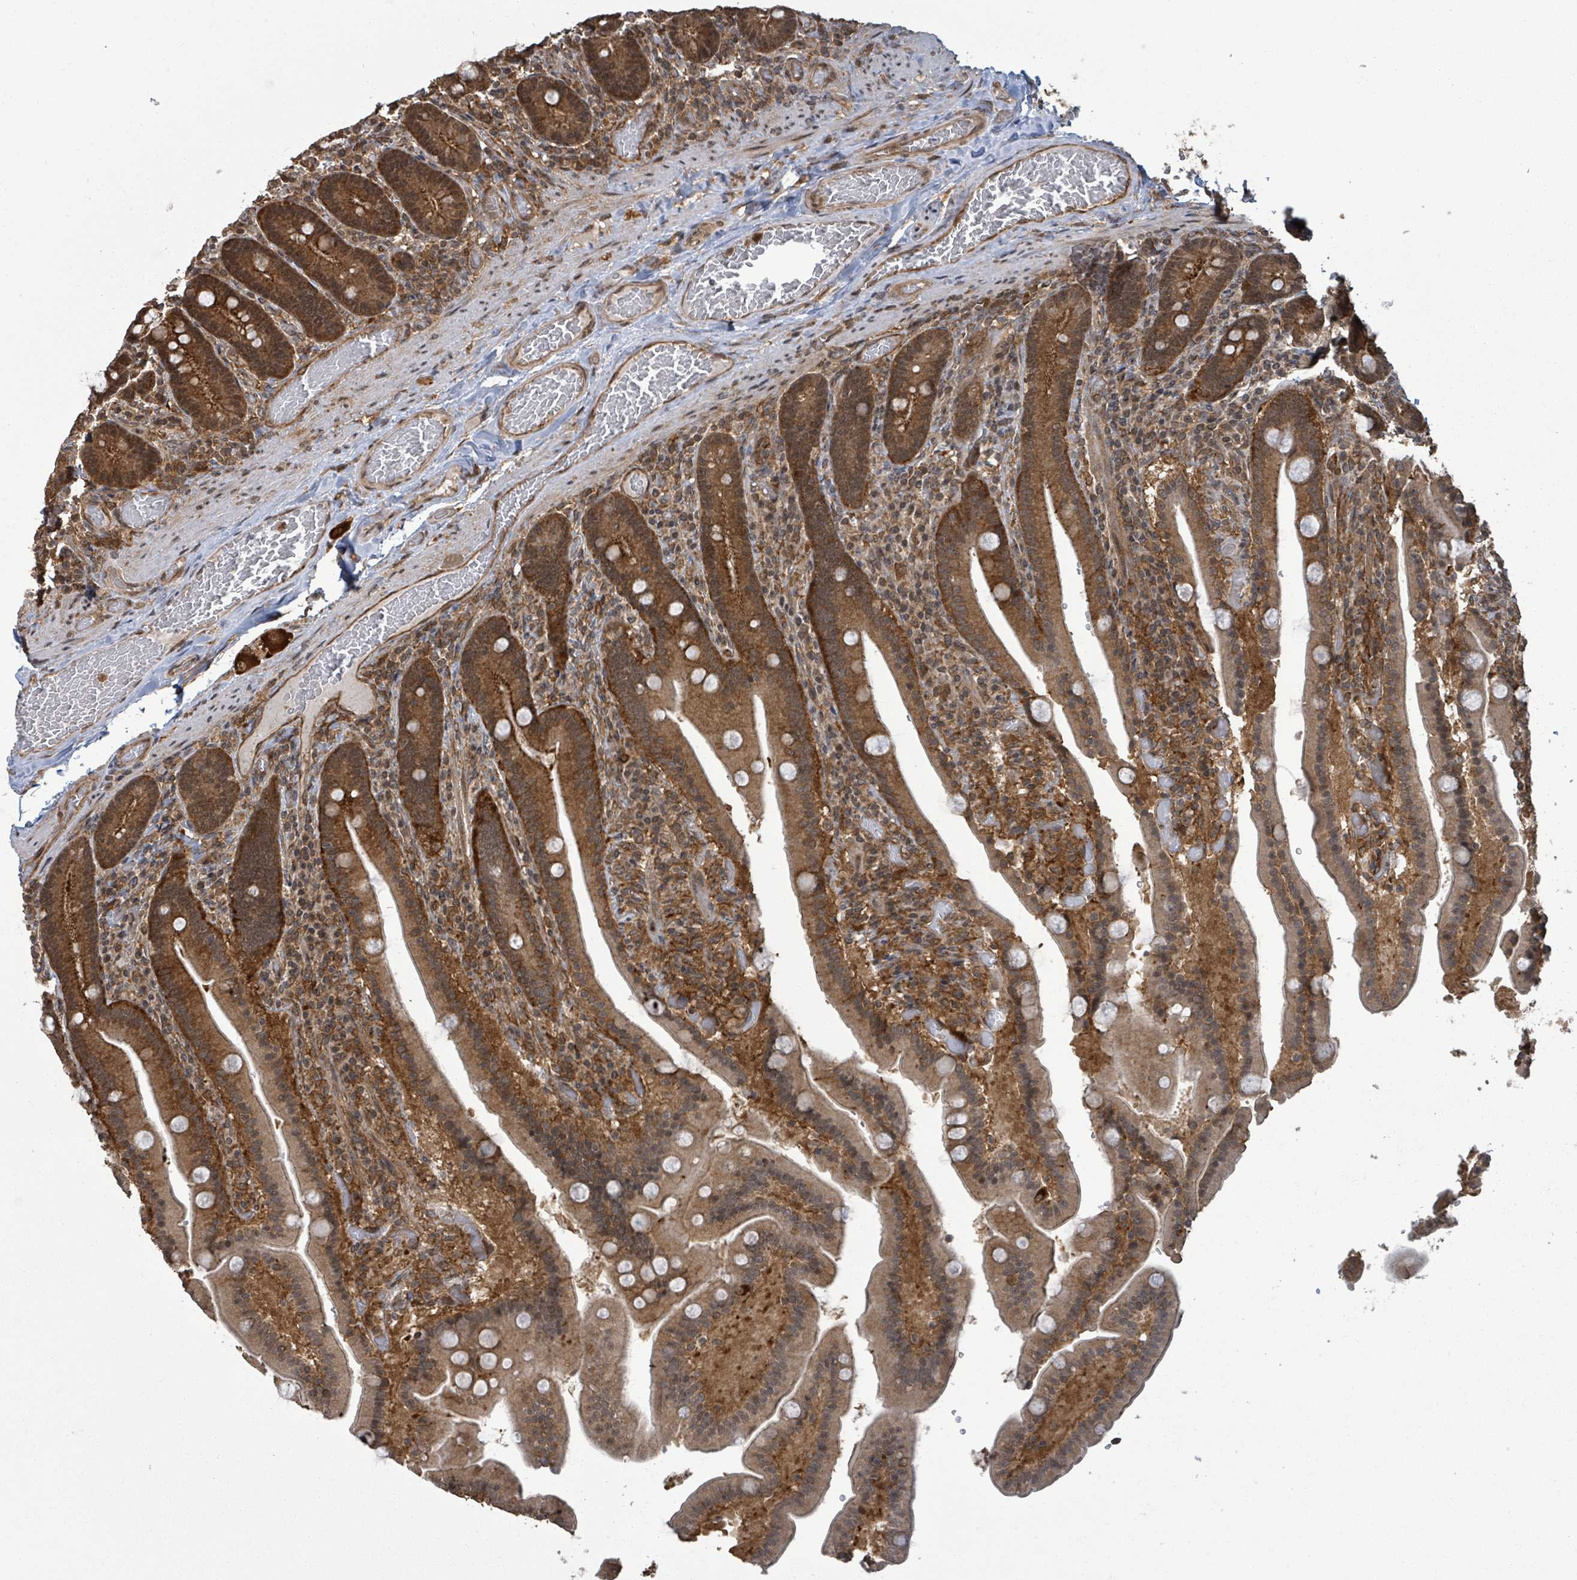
{"staining": {"intensity": "strong", "quantity": ">75%", "location": "cytoplasmic/membranous"}, "tissue": "duodenum", "cell_type": "Glandular cells", "image_type": "normal", "snomed": [{"axis": "morphology", "description": "Normal tissue, NOS"}, {"axis": "topography", "description": "Duodenum"}], "caption": "Immunohistochemical staining of unremarkable human duodenum displays high levels of strong cytoplasmic/membranous expression in about >75% of glandular cells. Ihc stains the protein of interest in brown and the nuclei are stained blue.", "gene": "ENSG00000256500", "patient": {"sex": "female", "age": 62}}